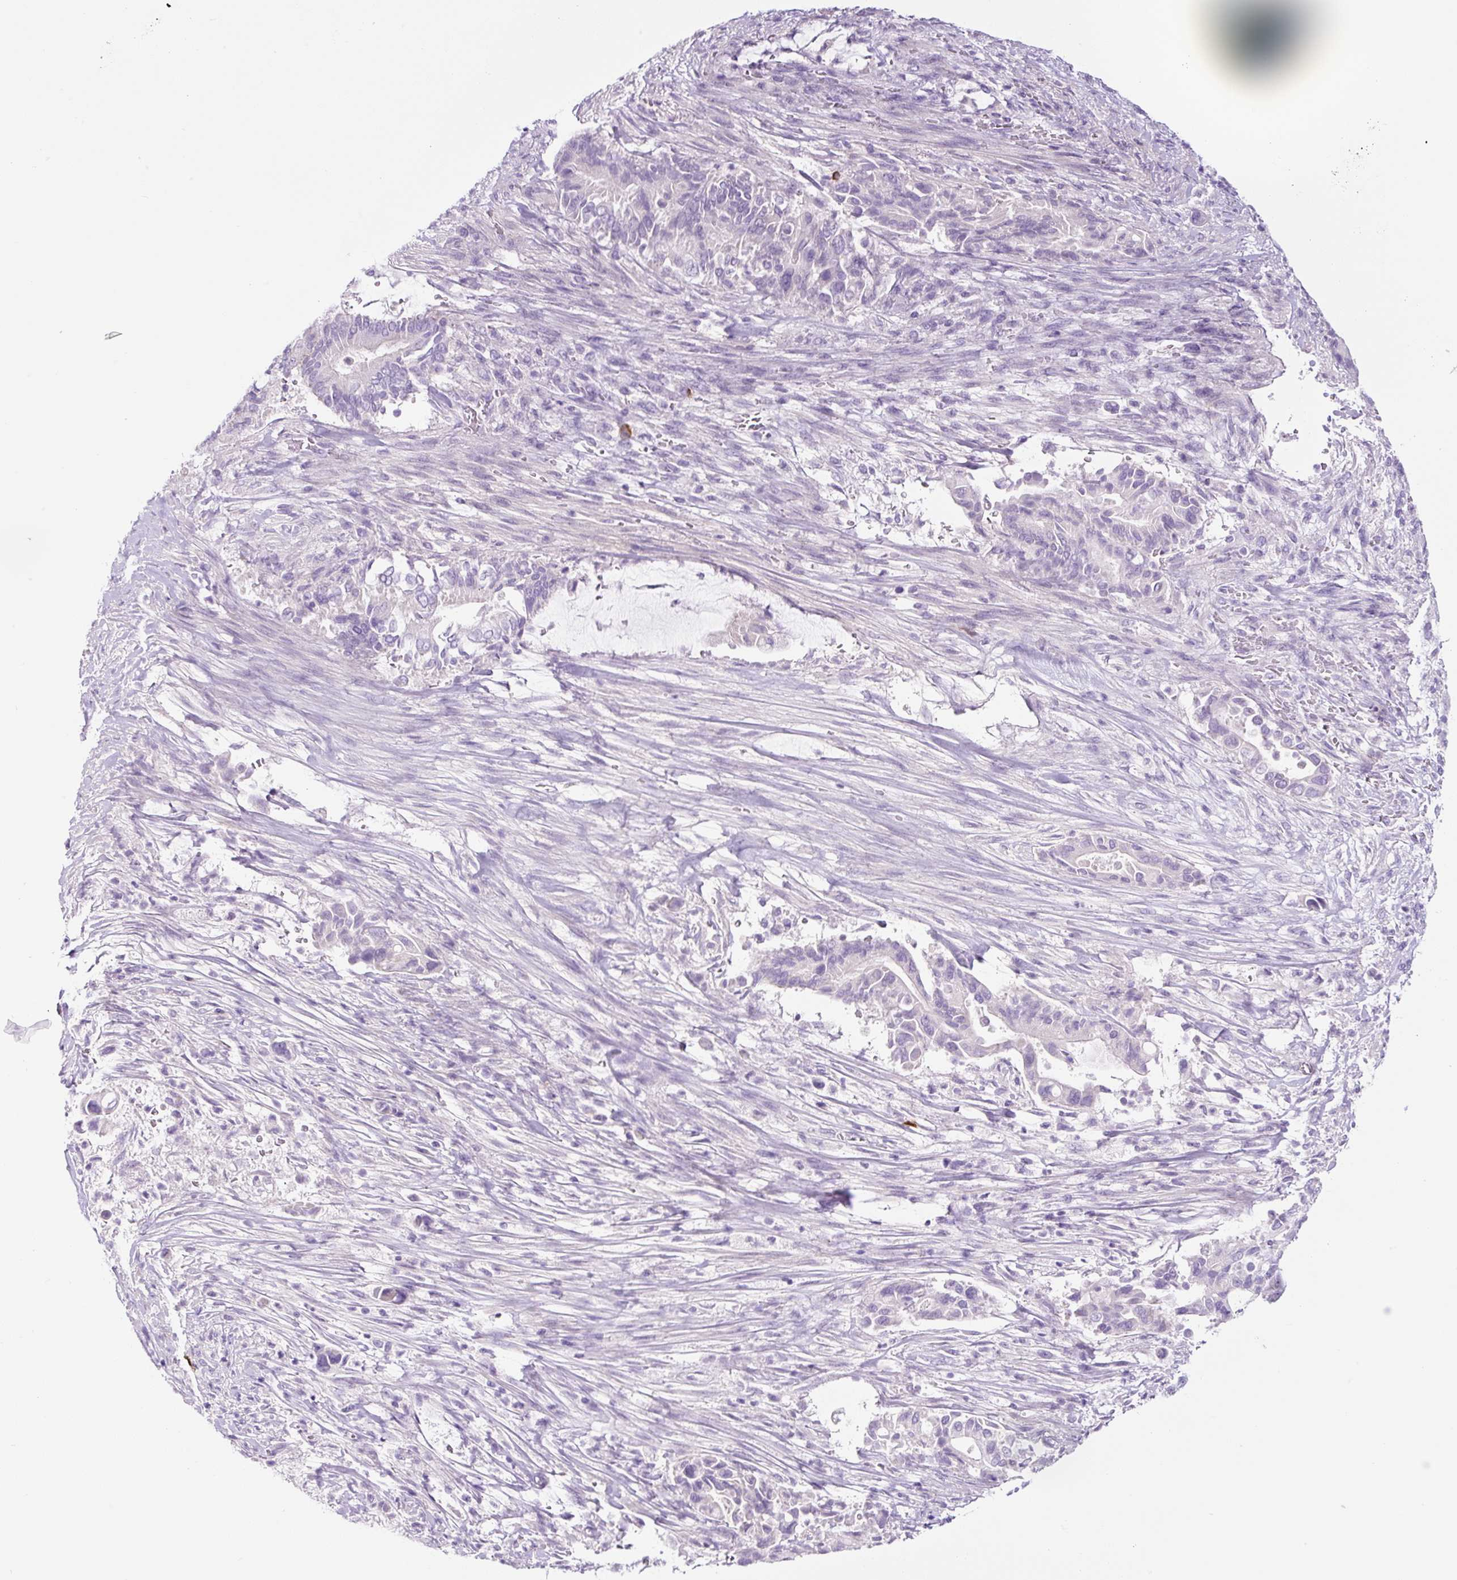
{"staining": {"intensity": "negative", "quantity": "none", "location": "none"}, "tissue": "pancreatic cancer", "cell_type": "Tumor cells", "image_type": "cancer", "snomed": [{"axis": "morphology", "description": "Adenocarcinoma, NOS"}, {"axis": "topography", "description": "Pancreas"}], "caption": "This is an immunohistochemistry micrograph of human pancreatic cancer. There is no staining in tumor cells.", "gene": "RNF212B", "patient": {"sex": "male", "age": 68}}